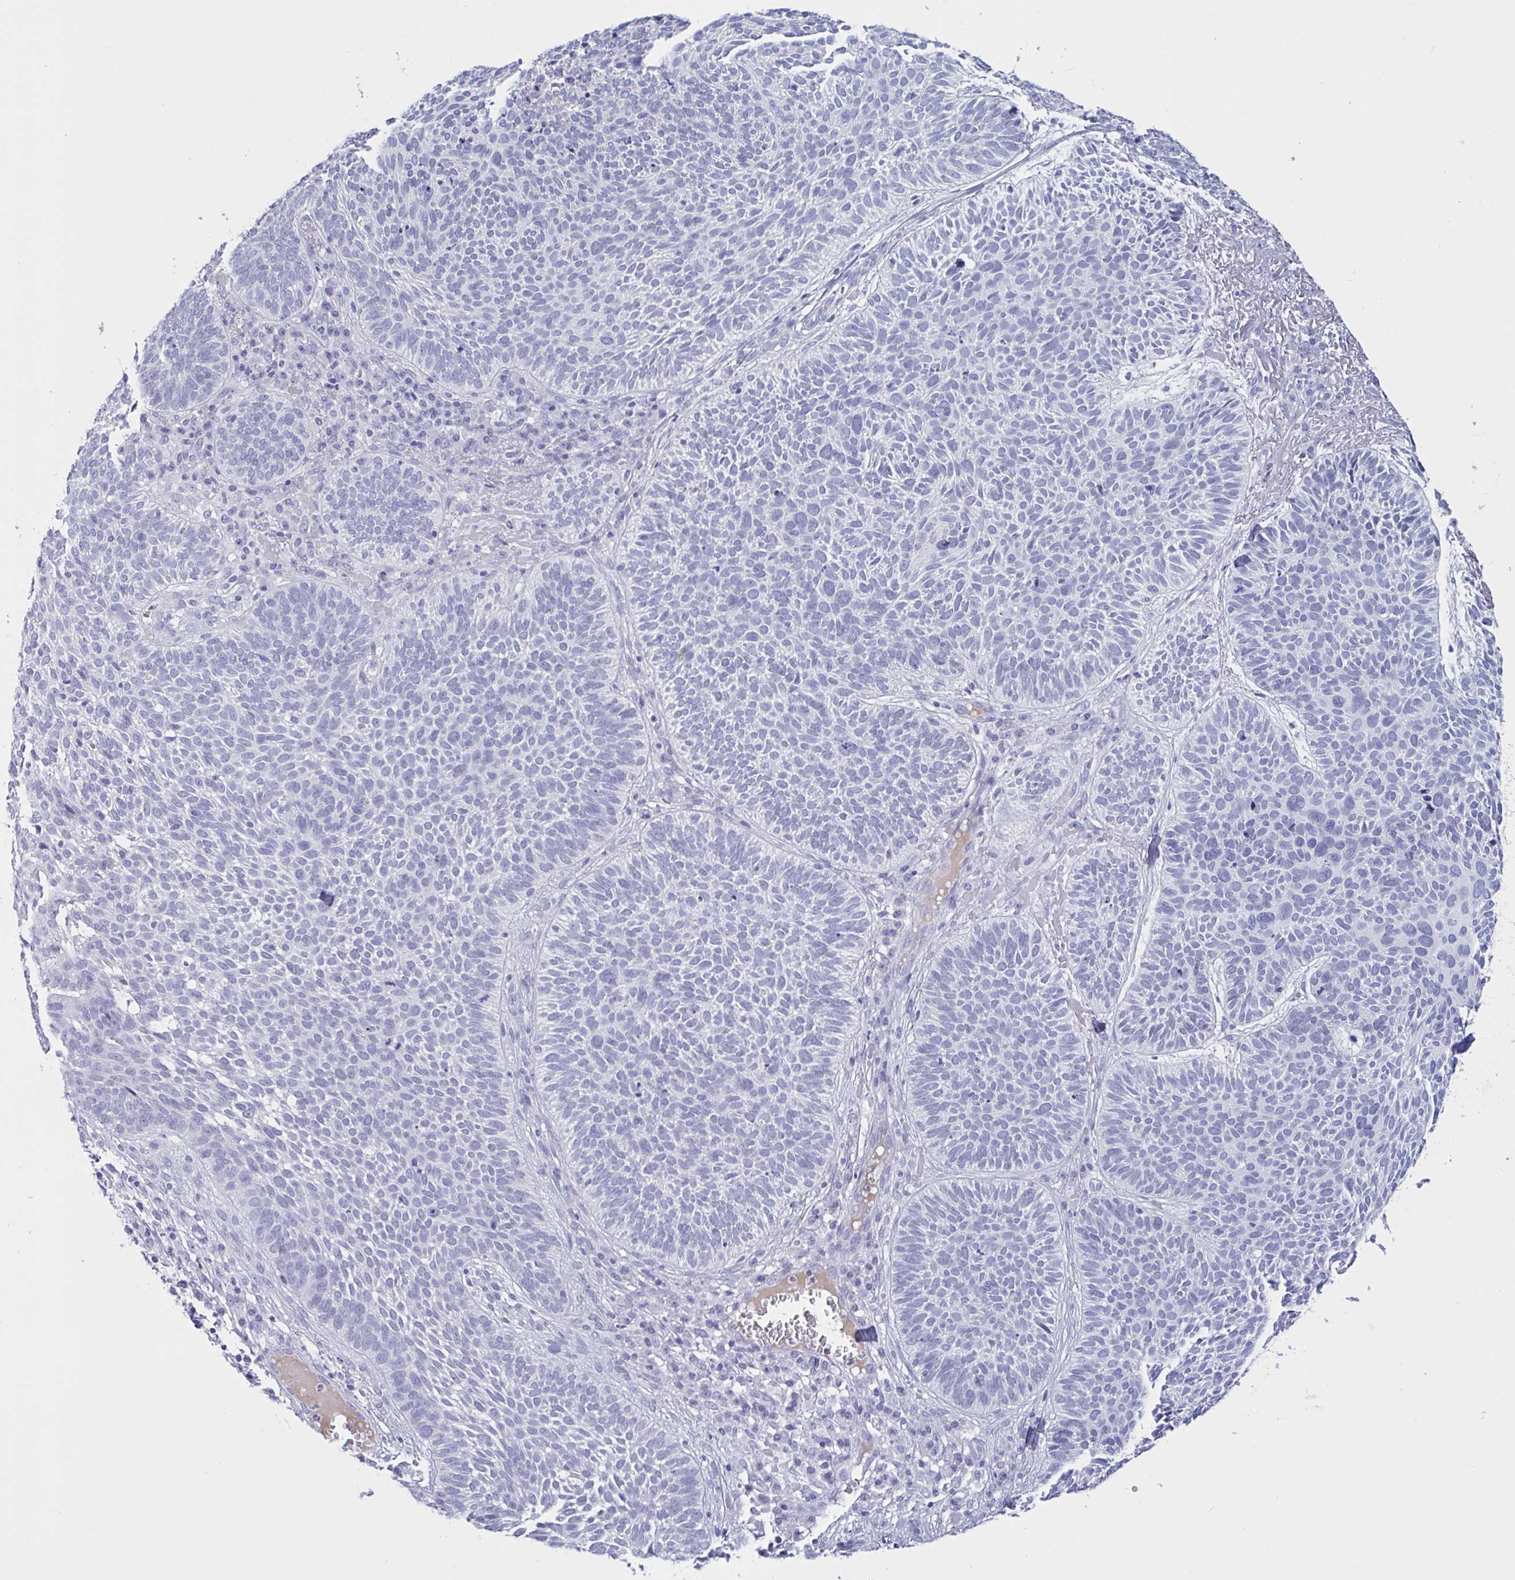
{"staining": {"intensity": "negative", "quantity": "none", "location": "none"}, "tissue": "skin cancer", "cell_type": "Tumor cells", "image_type": "cancer", "snomed": [{"axis": "morphology", "description": "Basal cell carcinoma"}, {"axis": "topography", "description": "Skin"}, {"axis": "topography", "description": "Skin of face"}], "caption": "Skin basal cell carcinoma was stained to show a protein in brown. There is no significant expression in tumor cells.", "gene": "OXLD1", "patient": {"sex": "female", "age": 82}}